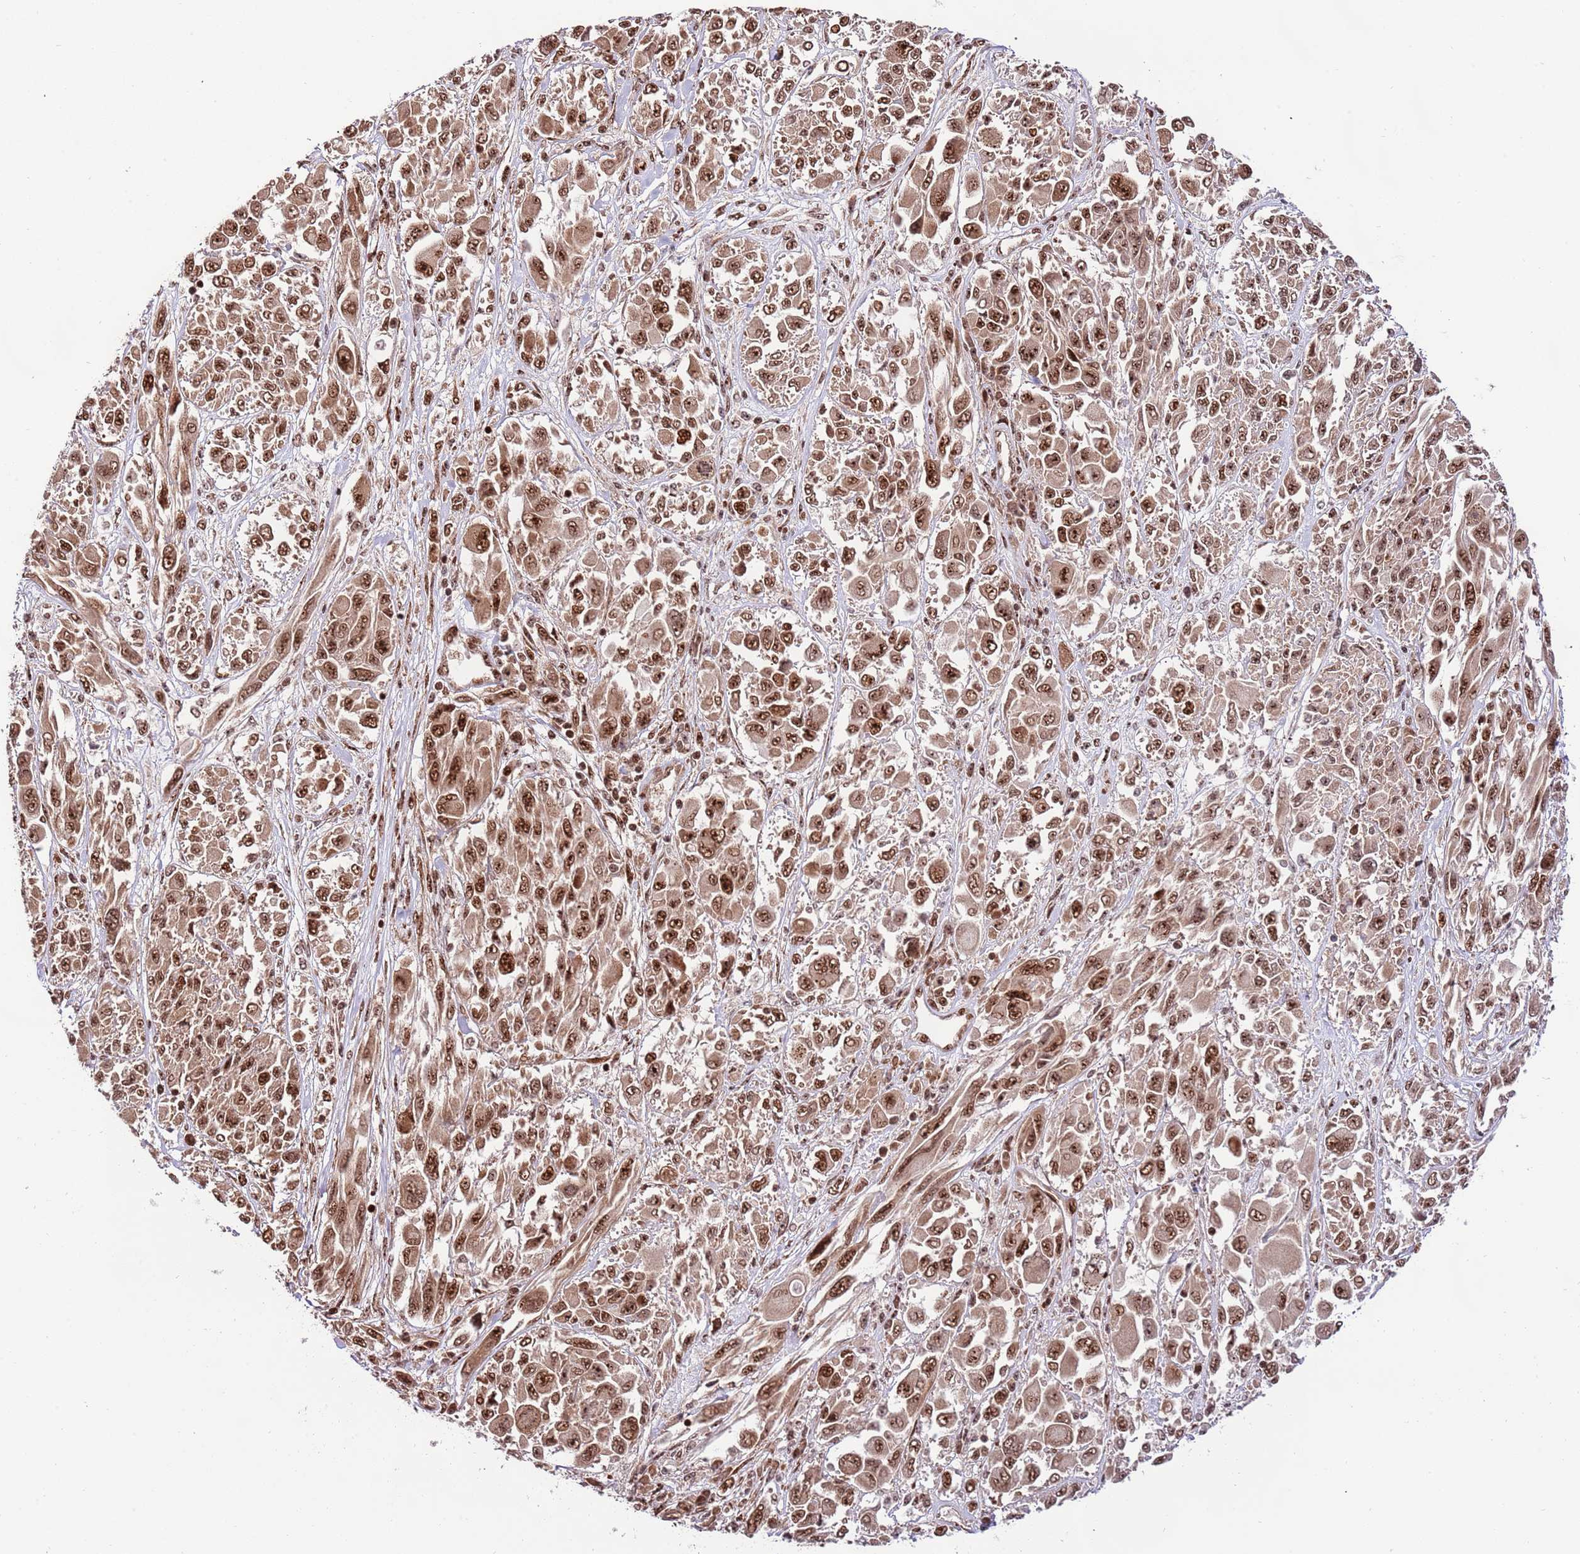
{"staining": {"intensity": "strong", "quantity": ">75%", "location": "cytoplasmic/membranous,nuclear"}, "tissue": "melanoma", "cell_type": "Tumor cells", "image_type": "cancer", "snomed": [{"axis": "morphology", "description": "Malignant melanoma, NOS"}, {"axis": "topography", "description": "Skin"}], "caption": "DAB (3,3'-diaminobenzidine) immunohistochemical staining of human malignant melanoma reveals strong cytoplasmic/membranous and nuclear protein positivity in approximately >75% of tumor cells.", "gene": "RIF1", "patient": {"sex": "female", "age": 91}}